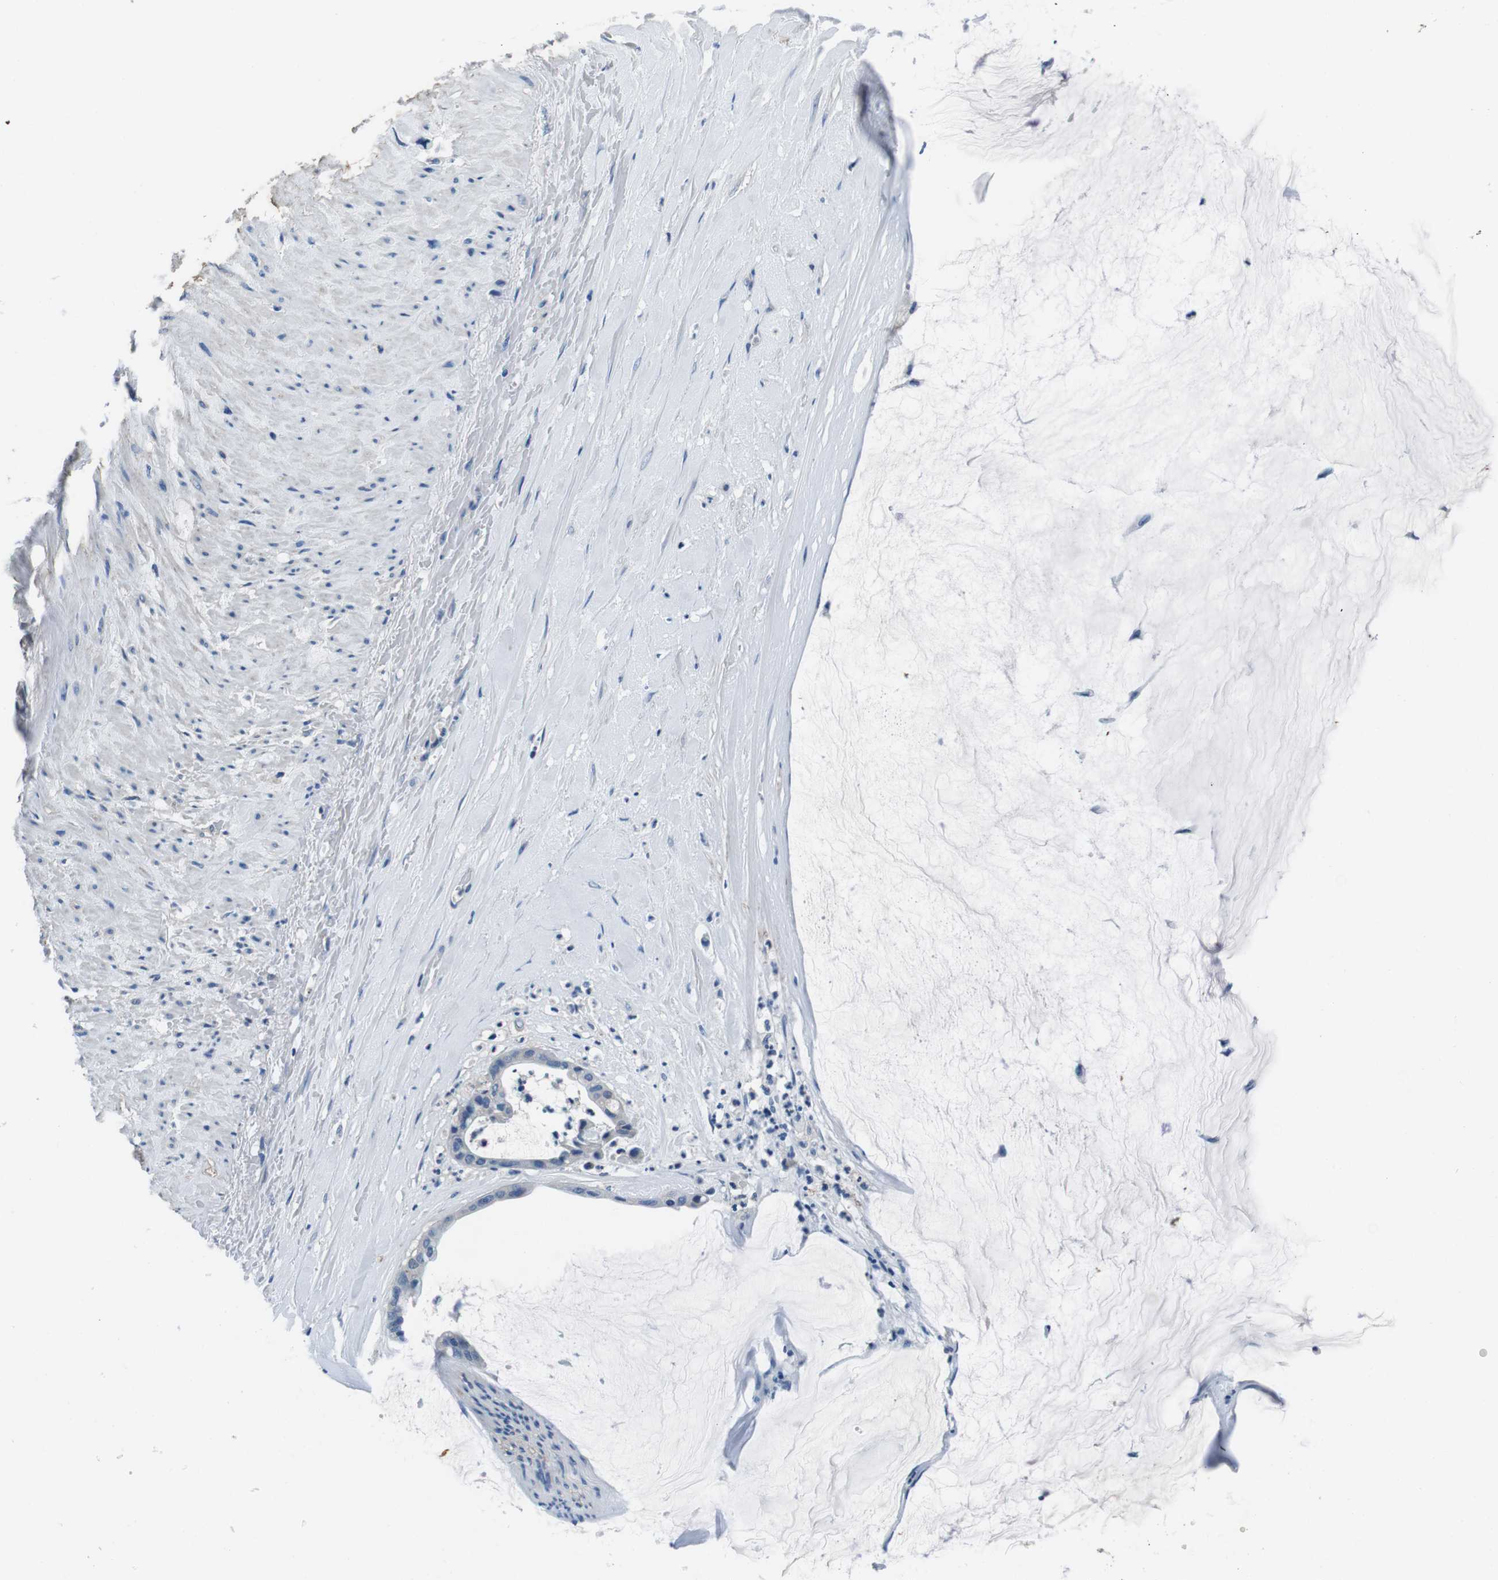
{"staining": {"intensity": "negative", "quantity": "none", "location": "none"}, "tissue": "pancreatic cancer", "cell_type": "Tumor cells", "image_type": "cancer", "snomed": [{"axis": "morphology", "description": "Adenocarcinoma, NOS"}, {"axis": "topography", "description": "Pancreas"}], "caption": "Protein analysis of pancreatic cancer displays no significant expression in tumor cells.", "gene": "CASQ1", "patient": {"sex": "male", "age": 41}}